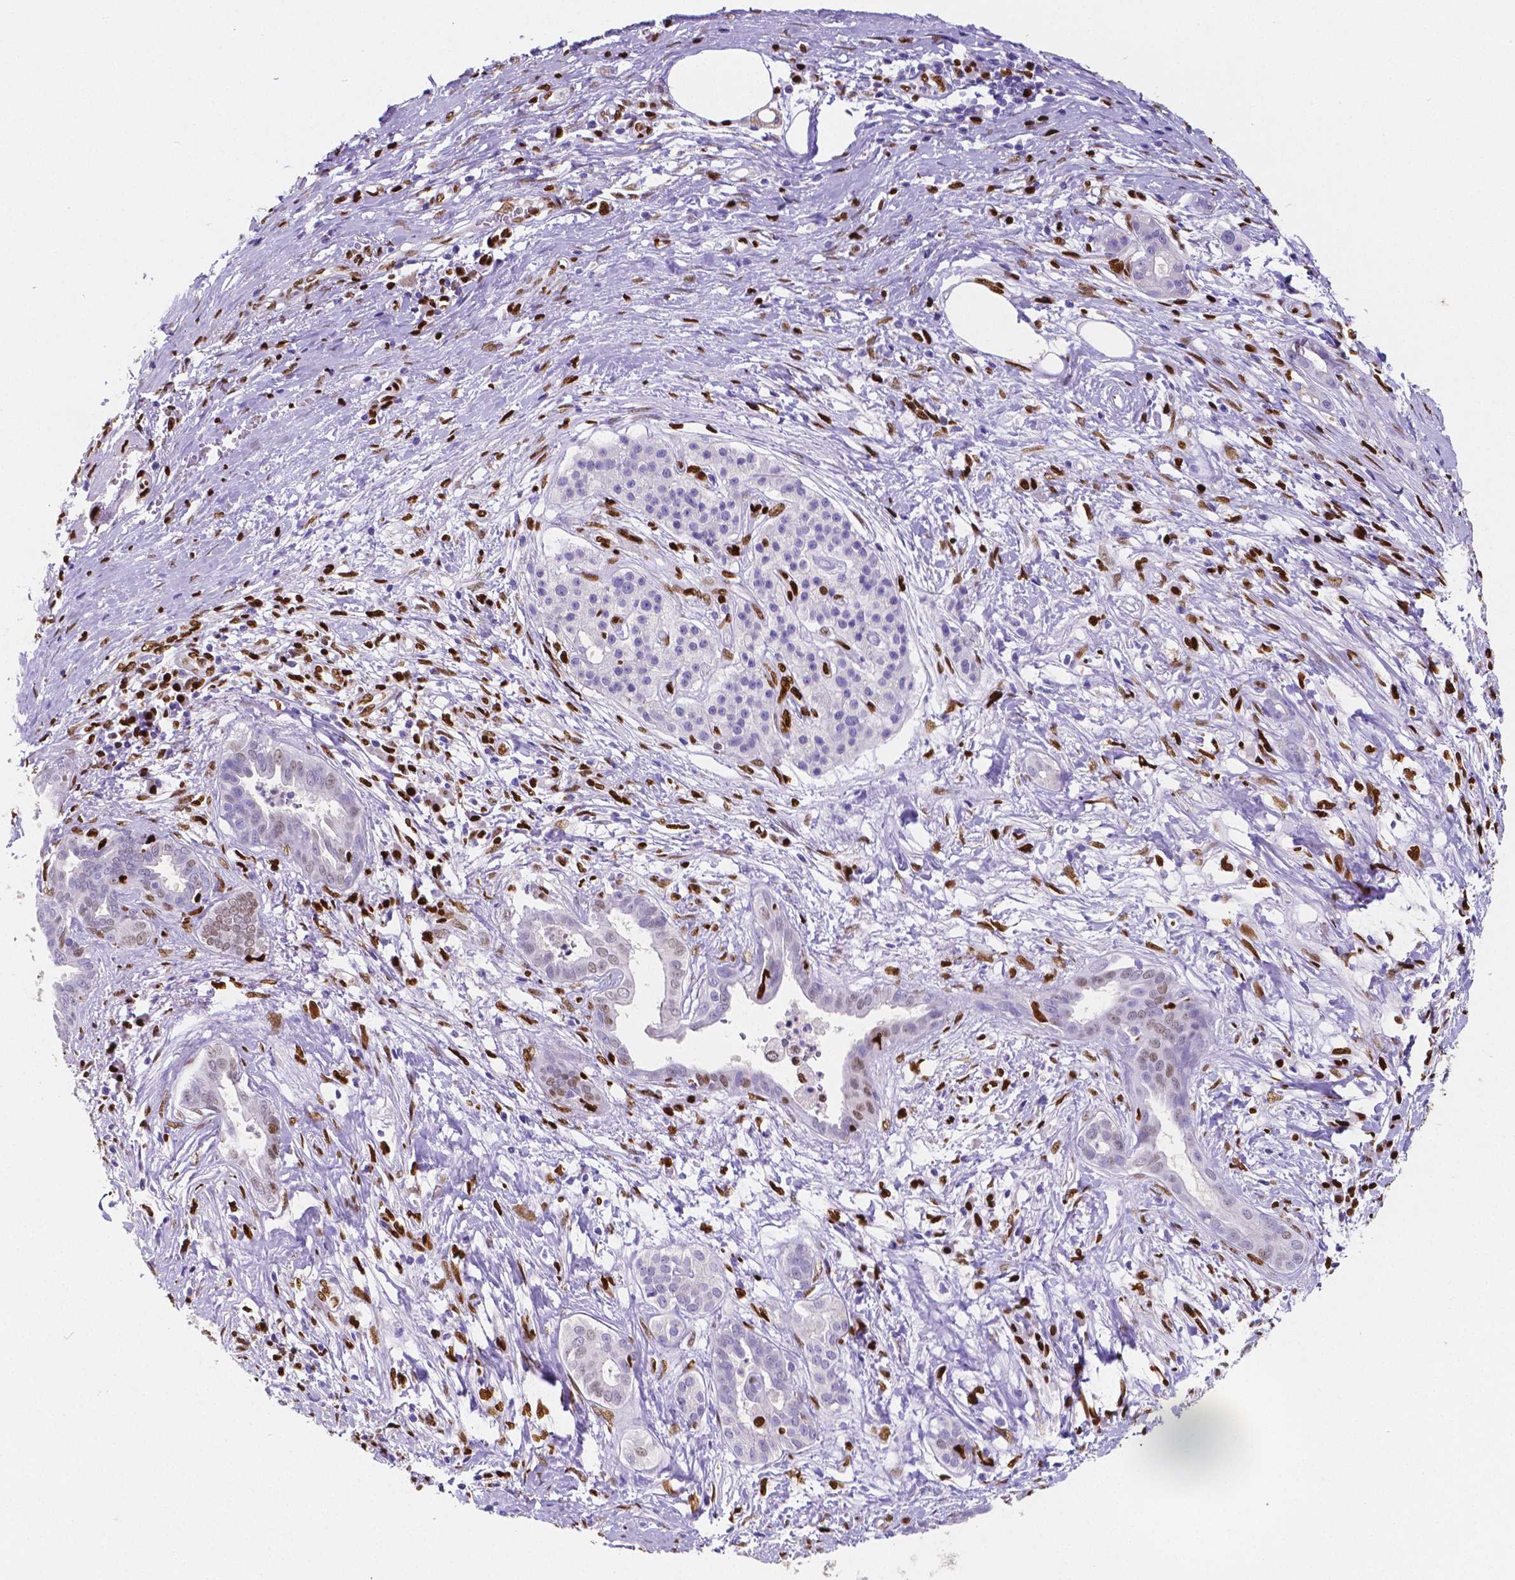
{"staining": {"intensity": "weak", "quantity": "25%-75%", "location": "nuclear"}, "tissue": "pancreatic cancer", "cell_type": "Tumor cells", "image_type": "cancer", "snomed": [{"axis": "morphology", "description": "Adenocarcinoma, NOS"}, {"axis": "topography", "description": "Pancreas"}], "caption": "Weak nuclear expression for a protein is identified in about 25%-75% of tumor cells of pancreatic cancer (adenocarcinoma) using IHC.", "gene": "MEF2C", "patient": {"sex": "male", "age": 63}}